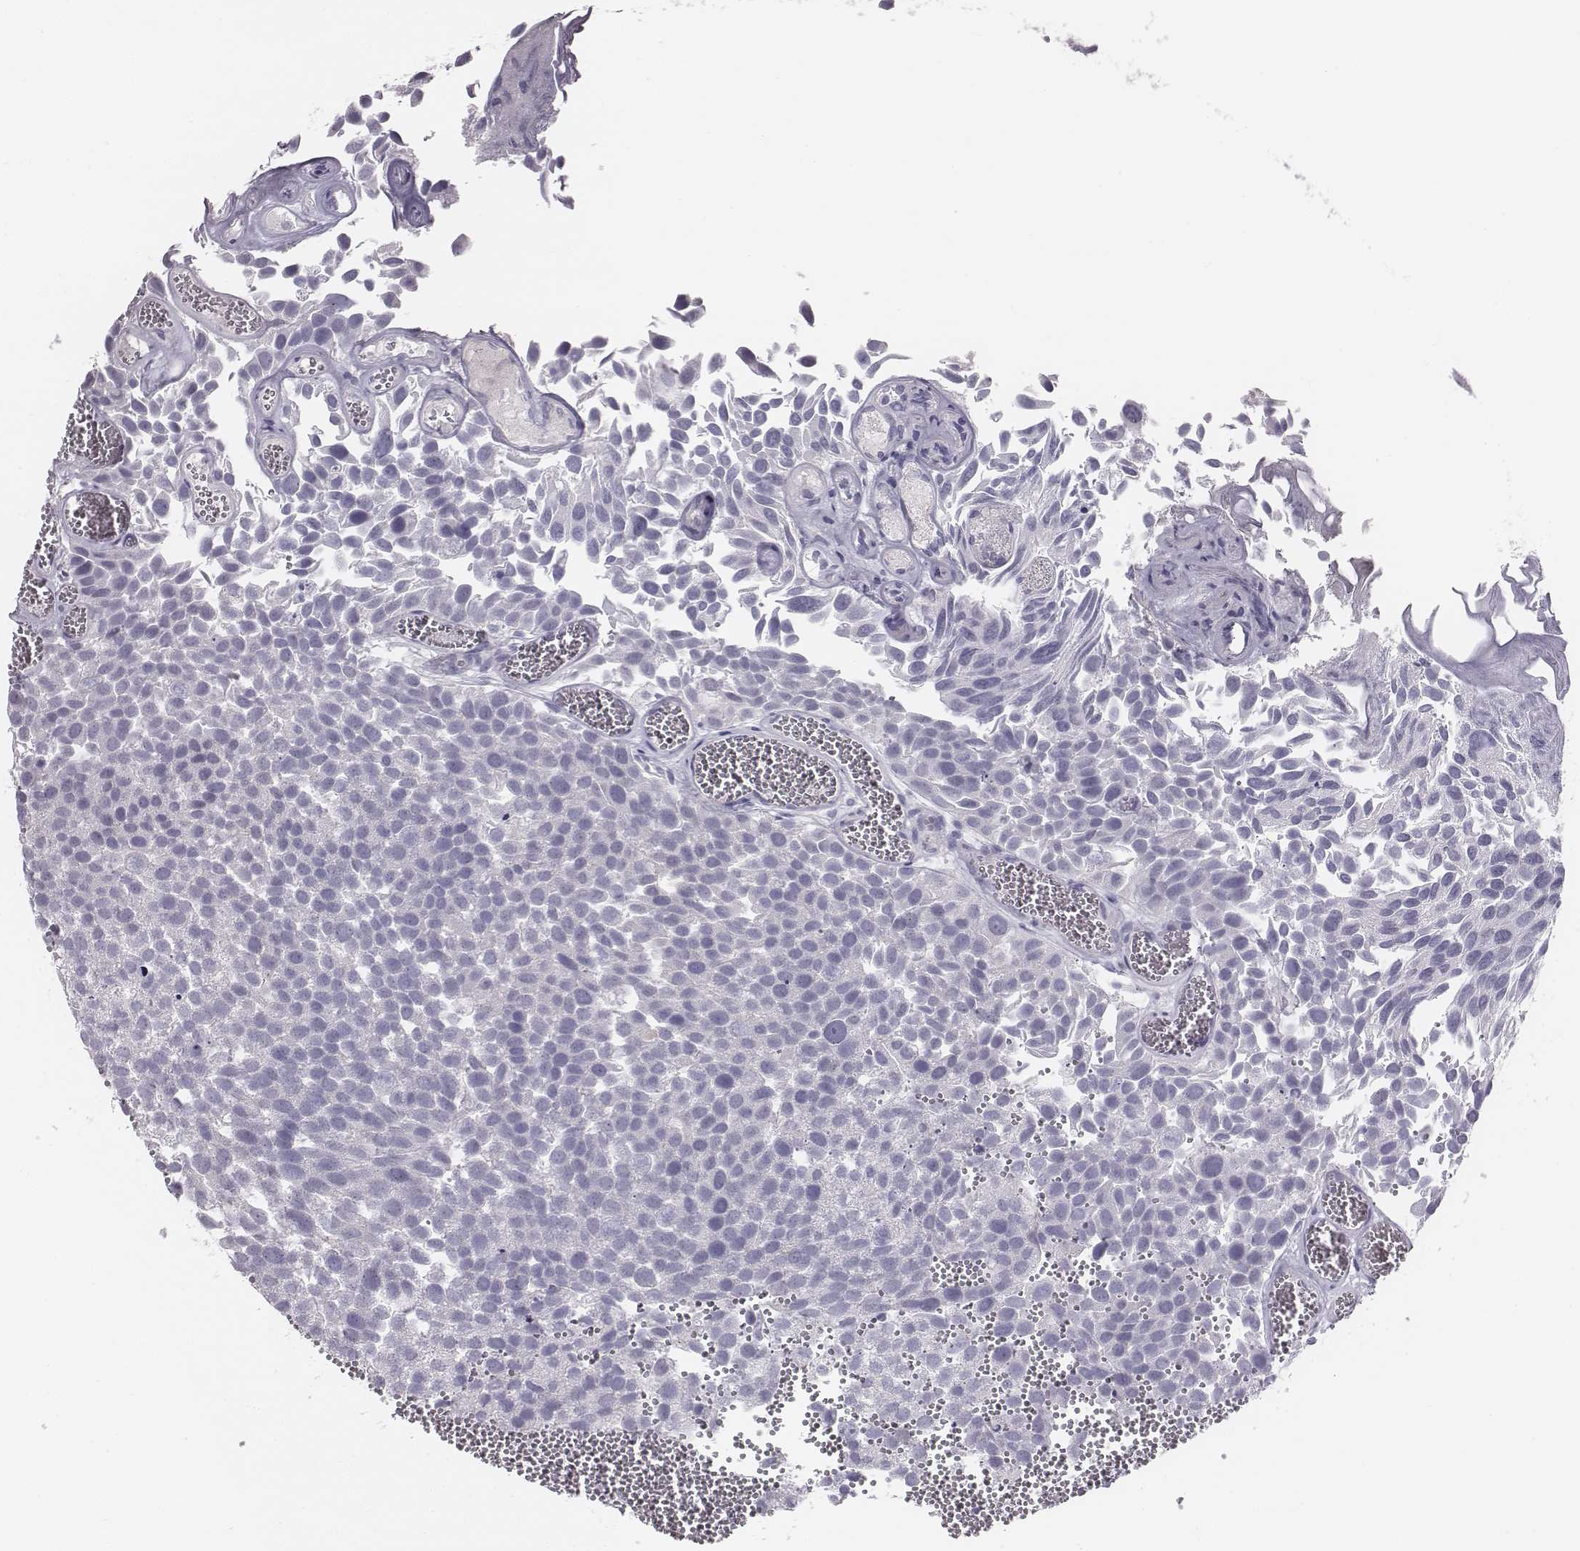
{"staining": {"intensity": "negative", "quantity": "none", "location": "none"}, "tissue": "urothelial cancer", "cell_type": "Tumor cells", "image_type": "cancer", "snomed": [{"axis": "morphology", "description": "Urothelial carcinoma, Low grade"}, {"axis": "topography", "description": "Urinary bladder"}], "caption": "Low-grade urothelial carcinoma was stained to show a protein in brown. There is no significant staining in tumor cells. Nuclei are stained in blue.", "gene": "CACNG4", "patient": {"sex": "female", "age": 69}}